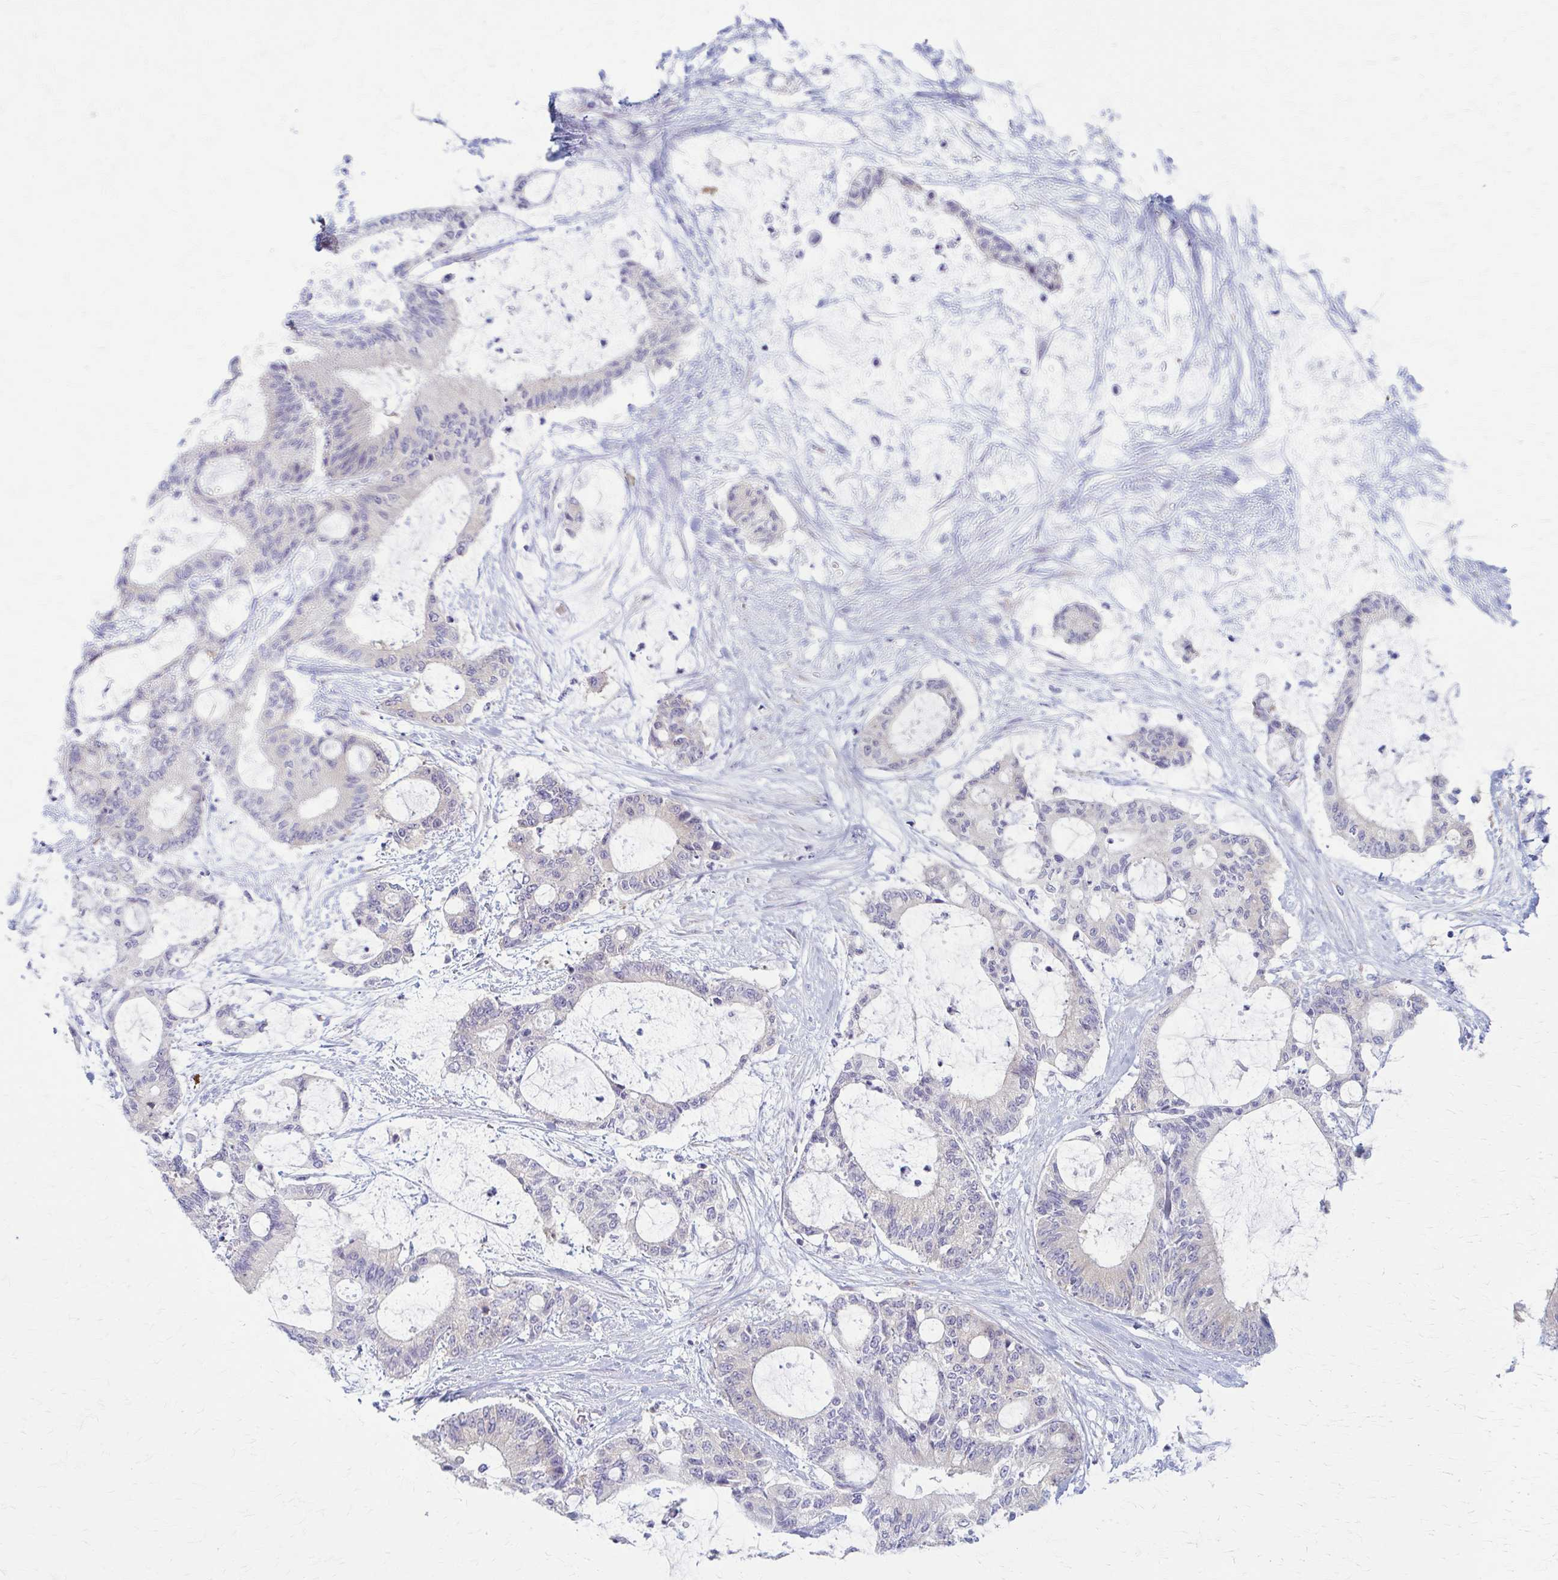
{"staining": {"intensity": "negative", "quantity": "none", "location": "none"}, "tissue": "liver cancer", "cell_type": "Tumor cells", "image_type": "cancer", "snomed": [{"axis": "morphology", "description": "Normal tissue, NOS"}, {"axis": "morphology", "description": "Cholangiocarcinoma"}, {"axis": "topography", "description": "Liver"}, {"axis": "topography", "description": "Peripheral nerve tissue"}], "caption": "High magnification brightfield microscopy of liver cancer stained with DAB (brown) and counterstained with hematoxylin (blue): tumor cells show no significant staining.", "gene": "PRKRA", "patient": {"sex": "female", "age": 73}}